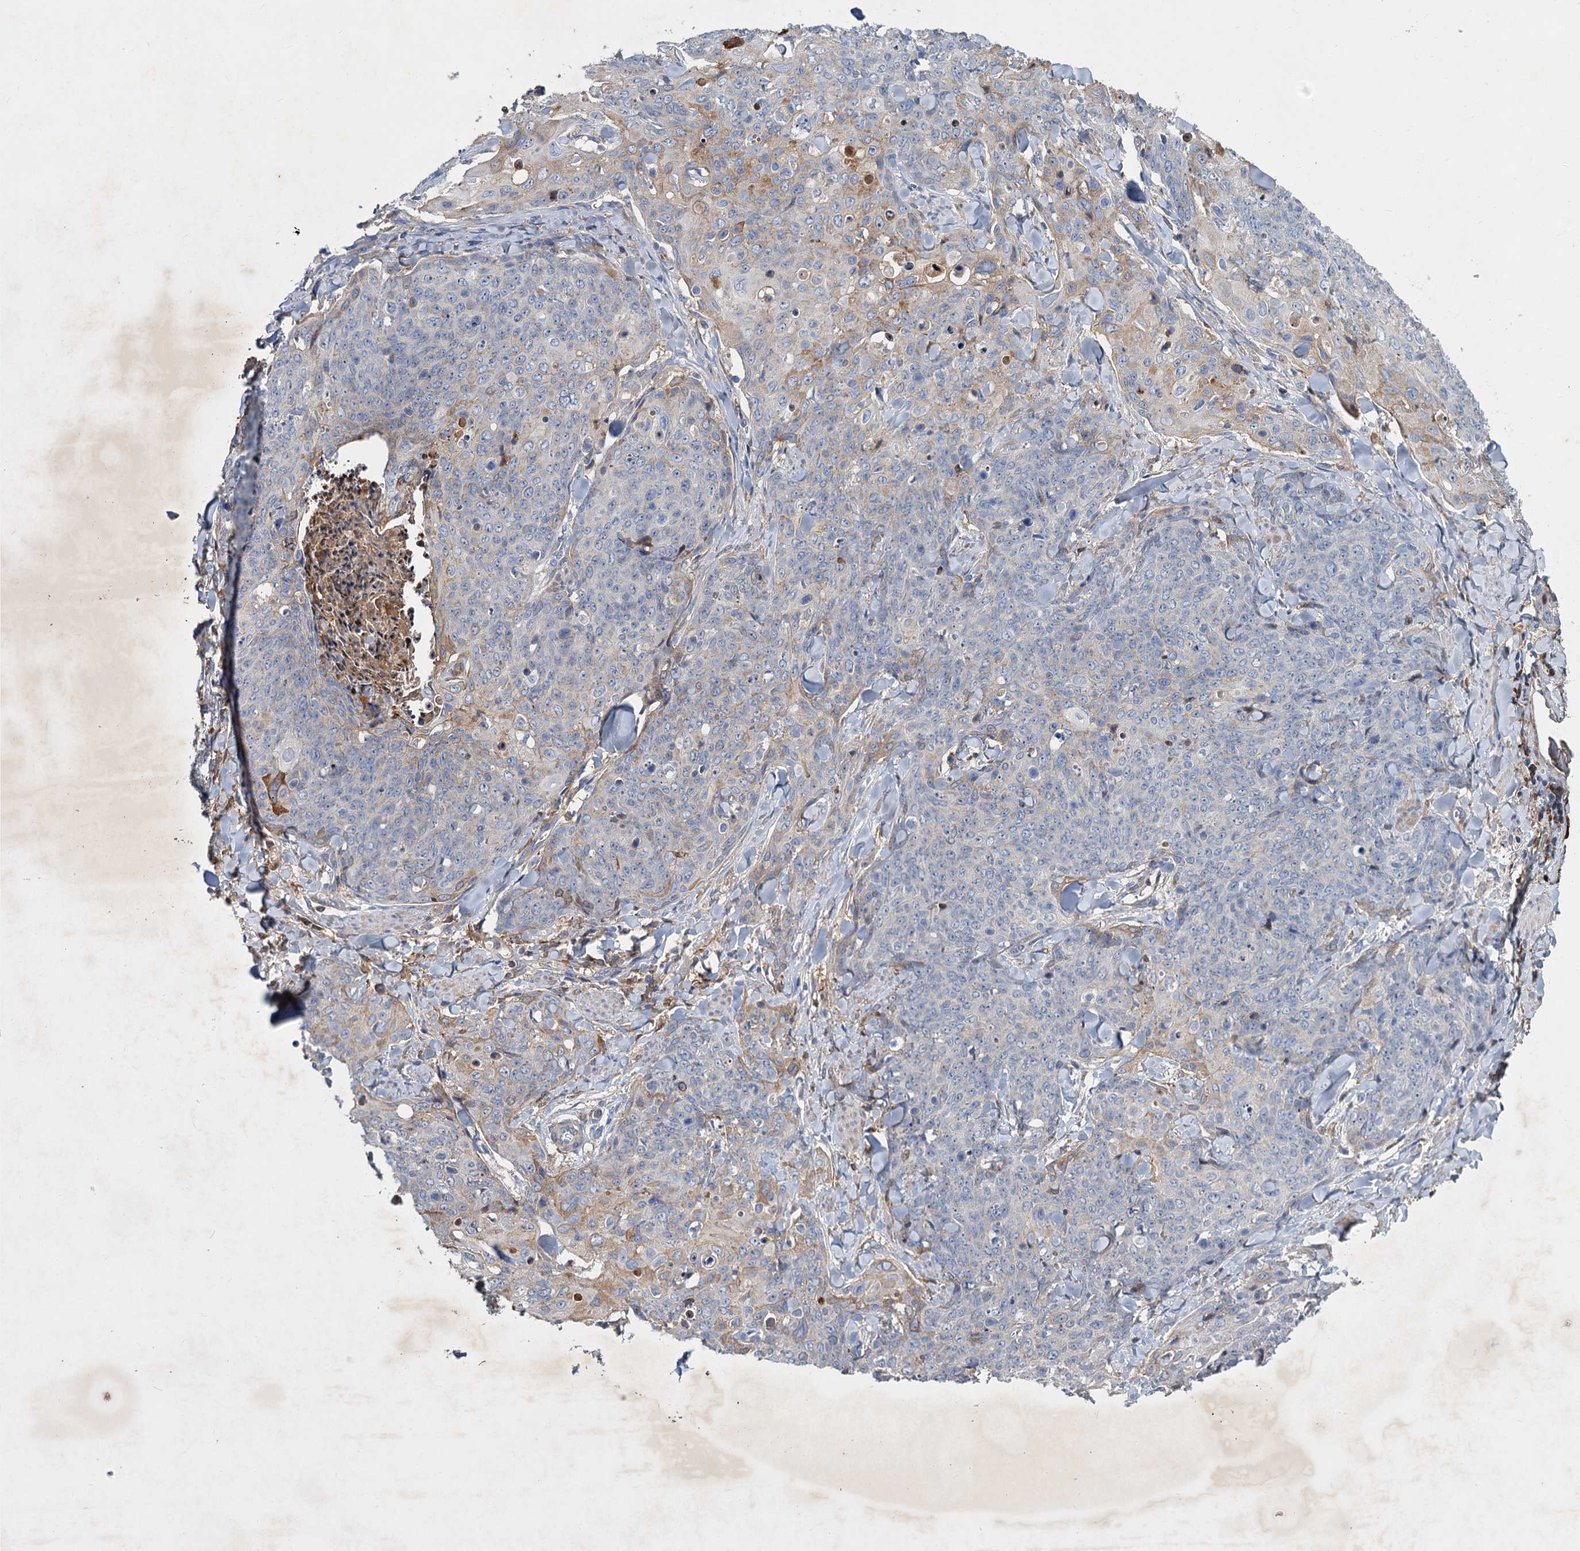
{"staining": {"intensity": "moderate", "quantity": "<25%", "location": "cytoplasmic/membranous"}, "tissue": "skin cancer", "cell_type": "Tumor cells", "image_type": "cancer", "snomed": [{"axis": "morphology", "description": "Squamous cell carcinoma, NOS"}, {"axis": "topography", "description": "Skin"}, {"axis": "topography", "description": "Vulva"}], "caption": "A low amount of moderate cytoplasmic/membranous staining is identified in approximately <25% of tumor cells in skin squamous cell carcinoma tissue. (Stains: DAB in brown, nuclei in blue, Microscopy: brightfield microscopy at high magnification).", "gene": "CHRD", "patient": {"sex": "female", "age": 85}}